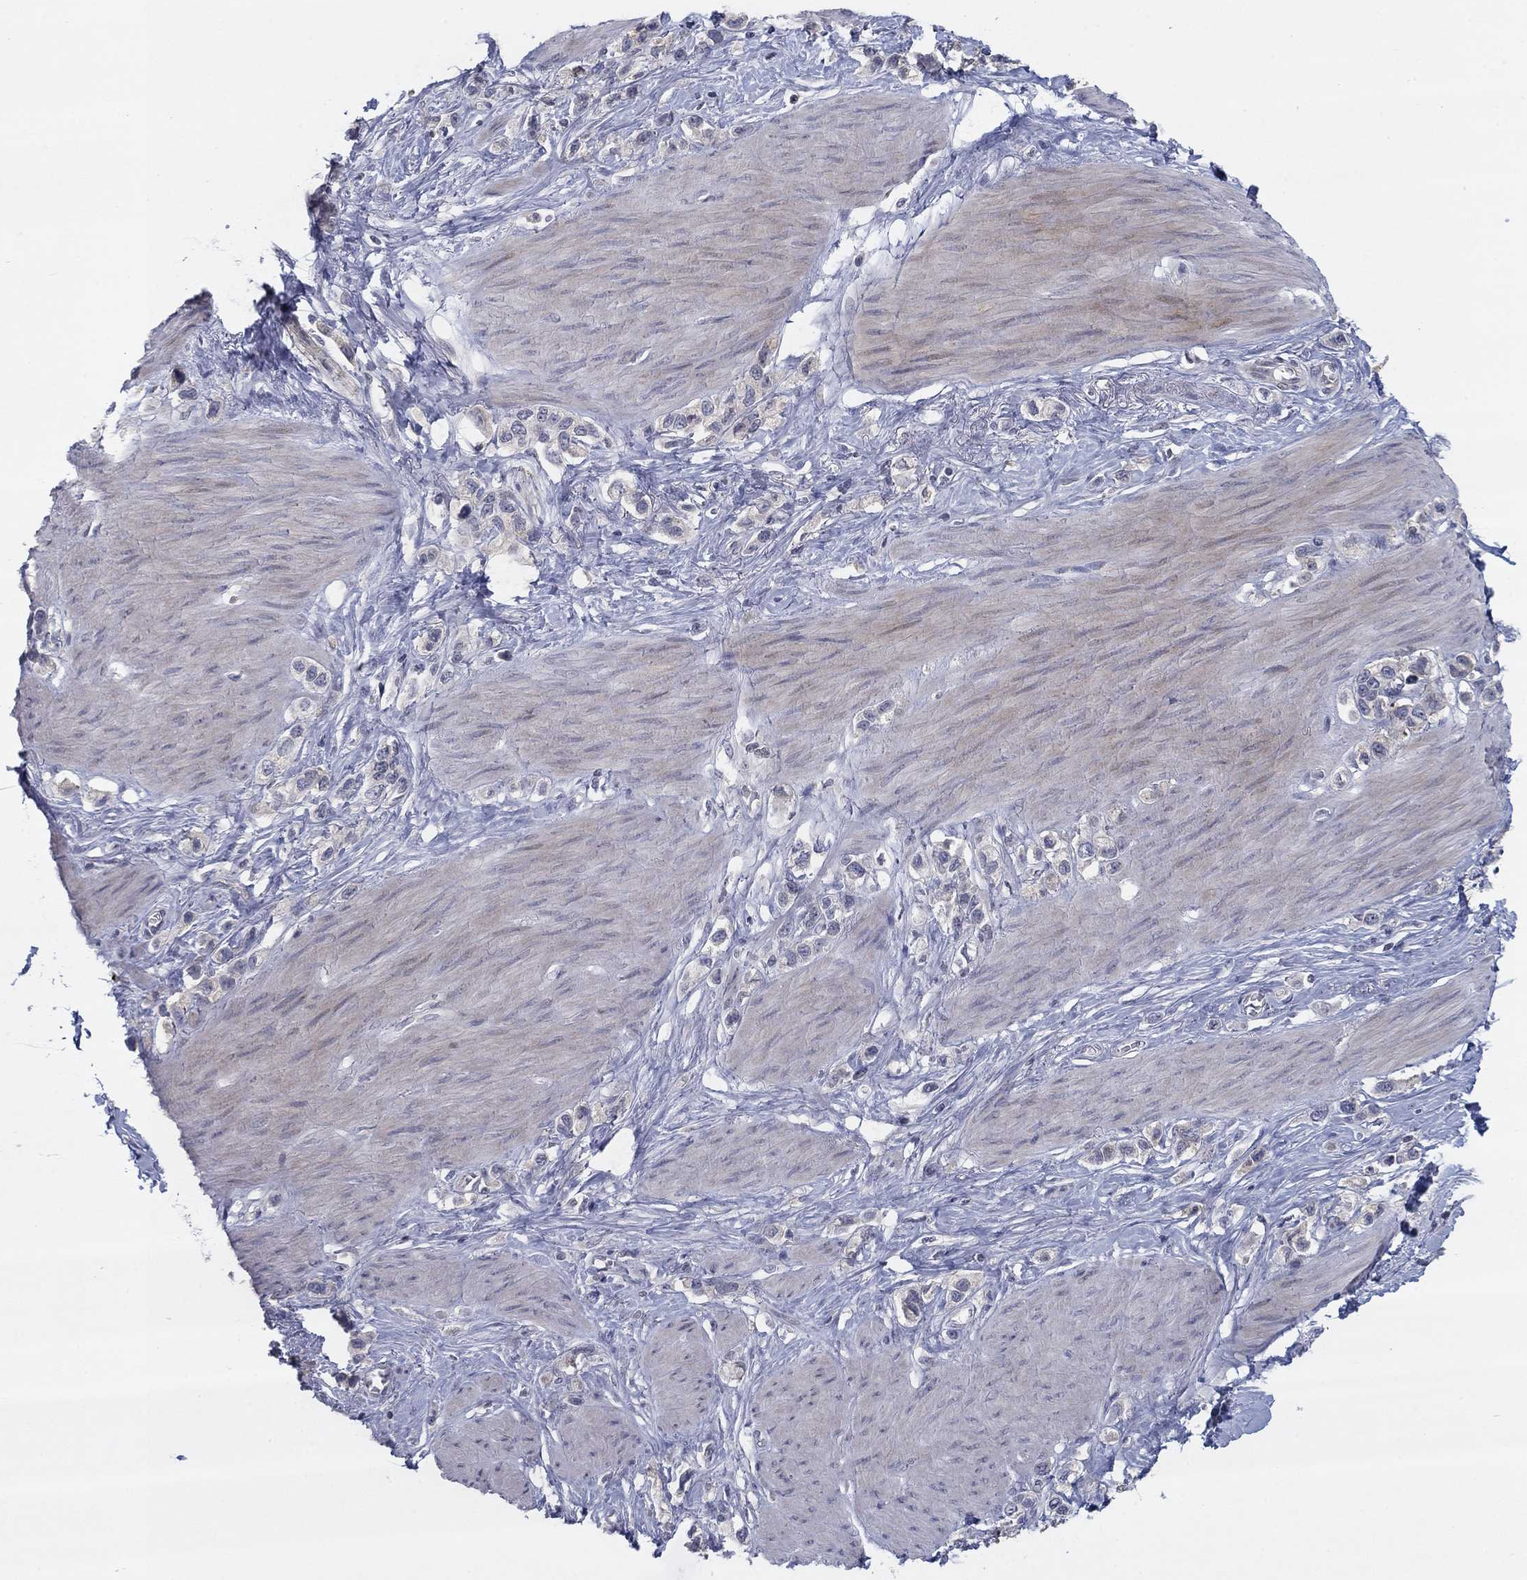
{"staining": {"intensity": "negative", "quantity": "none", "location": "none"}, "tissue": "stomach cancer", "cell_type": "Tumor cells", "image_type": "cancer", "snomed": [{"axis": "morphology", "description": "Normal tissue, NOS"}, {"axis": "morphology", "description": "Adenocarcinoma, NOS"}, {"axis": "morphology", "description": "Adenocarcinoma, High grade"}, {"axis": "topography", "description": "Stomach, upper"}, {"axis": "topography", "description": "Stomach"}], "caption": "Tumor cells are negative for protein expression in human stomach adenocarcinoma (high-grade).", "gene": "AMN1", "patient": {"sex": "female", "age": 65}}